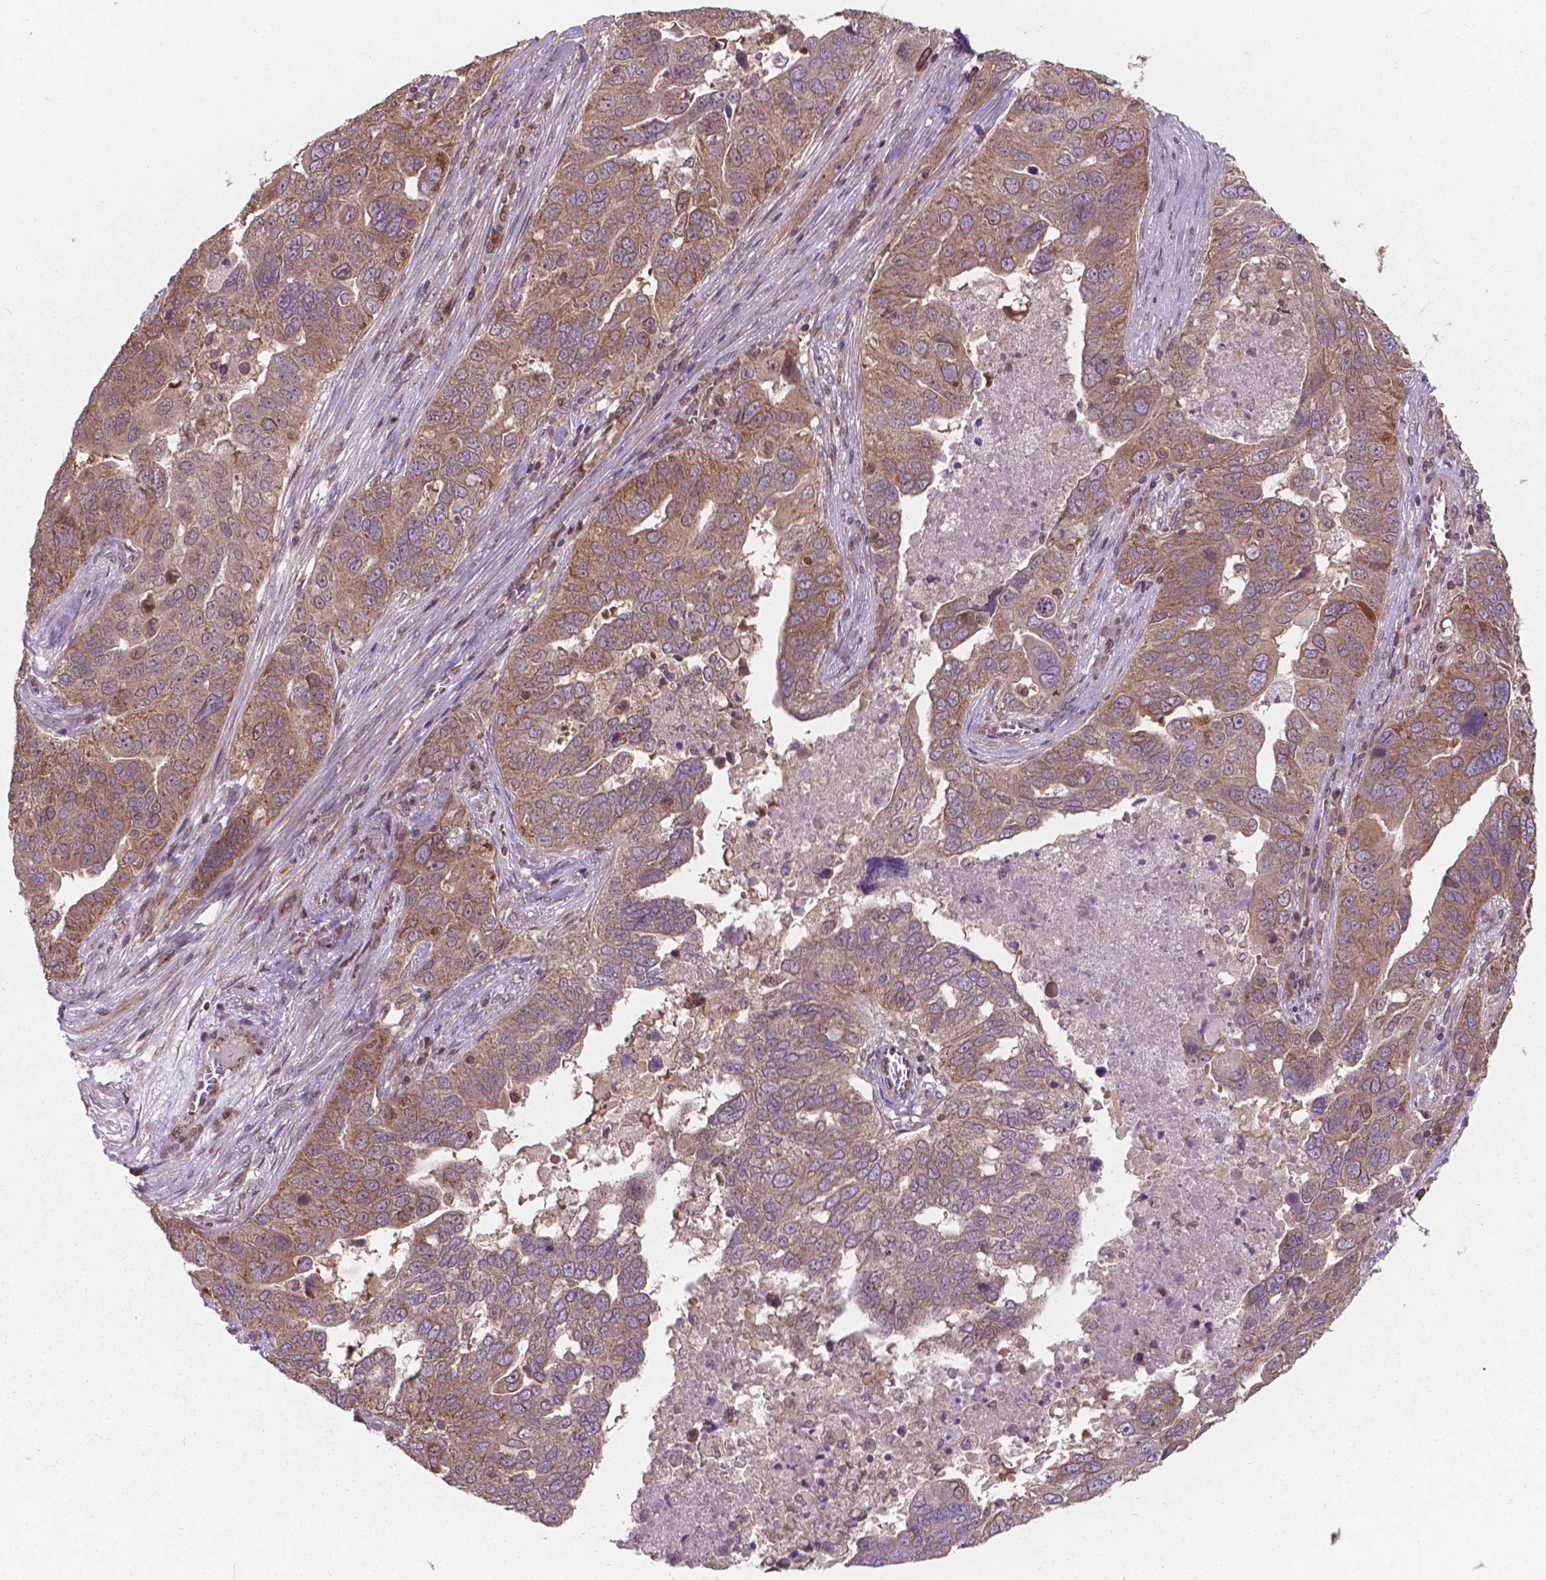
{"staining": {"intensity": "weak", "quantity": ">75%", "location": "cytoplasmic/membranous"}, "tissue": "ovarian cancer", "cell_type": "Tumor cells", "image_type": "cancer", "snomed": [{"axis": "morphology", "description": "Carcinoma, endometroid"}, {"axis": "topography", "description": "Soft tissue"}, {"axis": "topography", "description": "Ovary"}], "caption": "A histopathology image of human ovarian endometroid carcinoma stained for a protein demonstrates weak cytoplasmic/membranous brown staining in tumor cells.", "gene": "MRPL33", "patient": {"sex": "female", "age": 52}}